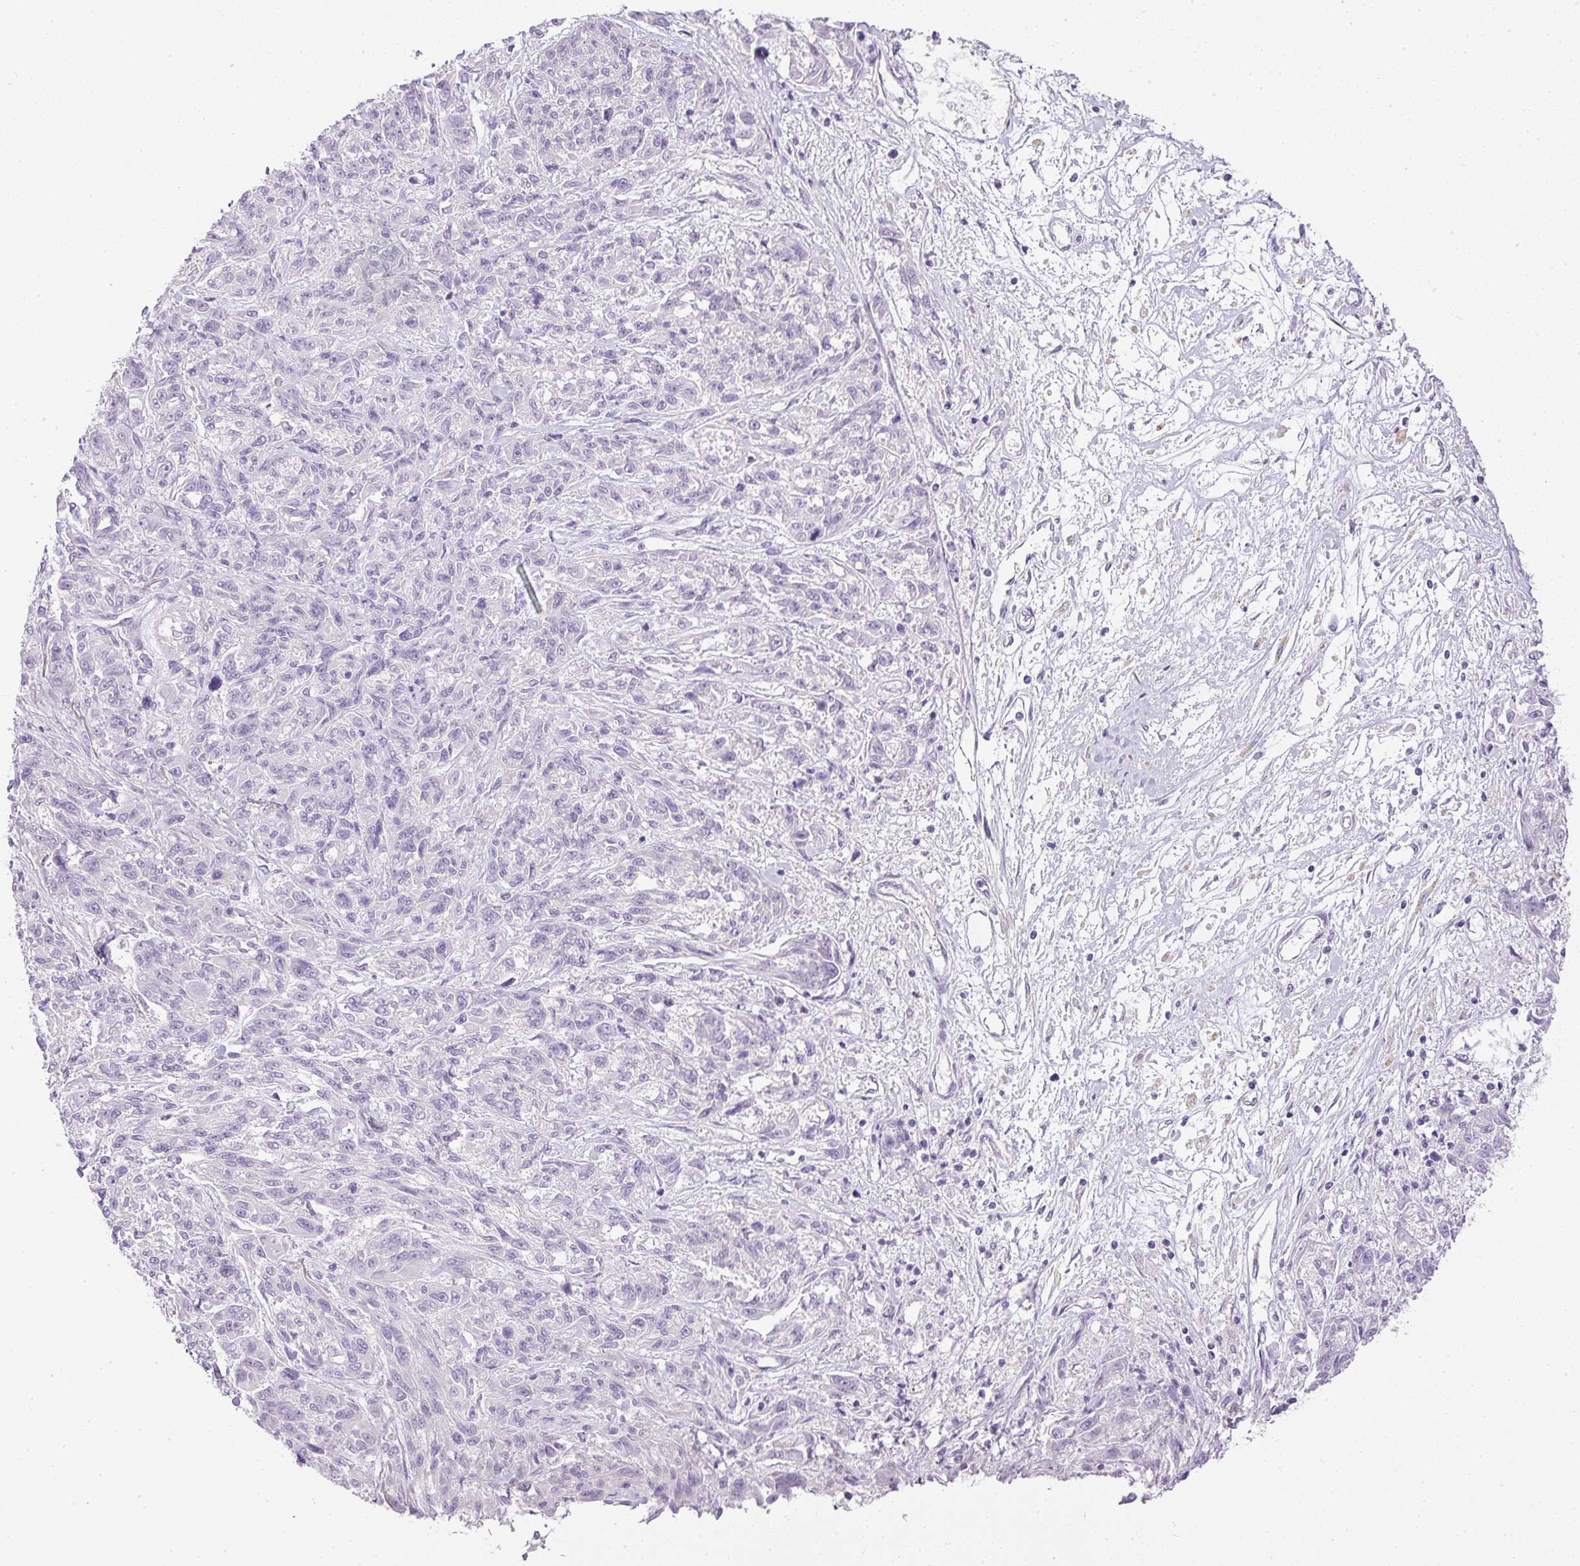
{"staining": {"intensity": "negative", "quantity": "none", "location": "none"}, "tissue": "melanoma", "cell_type": "Tumor cells", "image_type": "cancer", "snomed": [{"axis": "morphology", "description": "Malignant melanoma, NOS"}, {"axis": "topography", "description": "Skin"}], "caption": "DAB immunohistochemical staining of malignant melanoma exhibits no significant staining in tumor cells.", "gene": "RAX2", "patient": {"sex": "male", "age": 53}}